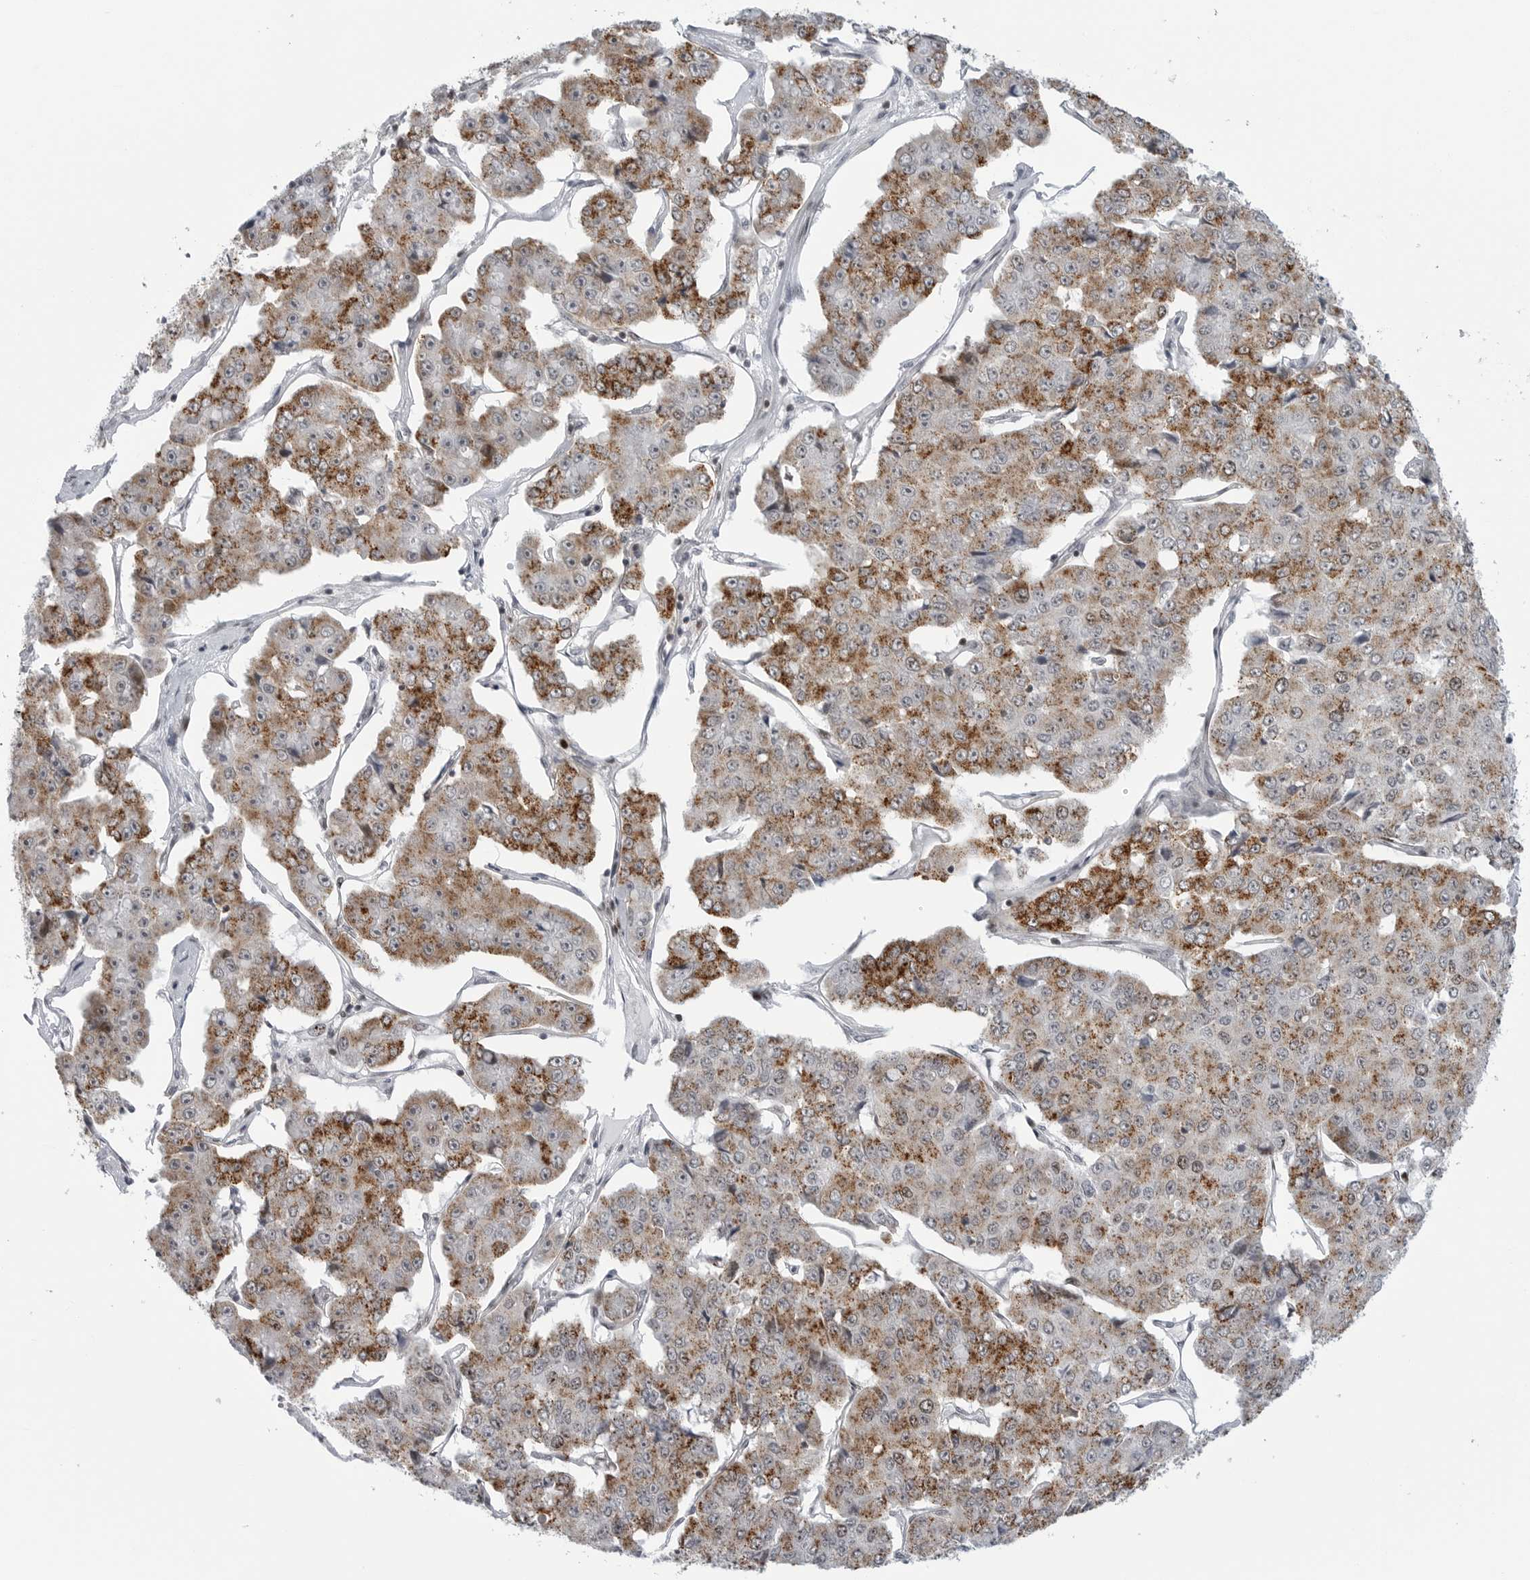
{"staining": {"intensity": "strong", "quantity": "25%-75%", "location": "cytoplasmic/membranous"}, "tissue": "pancreatic cancer", "cell_type": "Tumor cells", "image_type": "cancer", "snomed": [{"axis": "morphology", "description": "Adenocarcinoma, NOS"}, {"axis": "topography", "description": "Pancreas"}], "caption": "High-magnification brightfield microscopy of pancreatic cancer (adenocarcinoma) stained with DAB (3,3'-diaminobenzidine) (brown) and counterstained with hematoxylin (blue). tumor cells exhibit strong cytoplasmic/membranous expression is appreciated in about25%-75% of cells.", "gene": "FAM135B", "patient": {"sex": "male", "age": 50}}